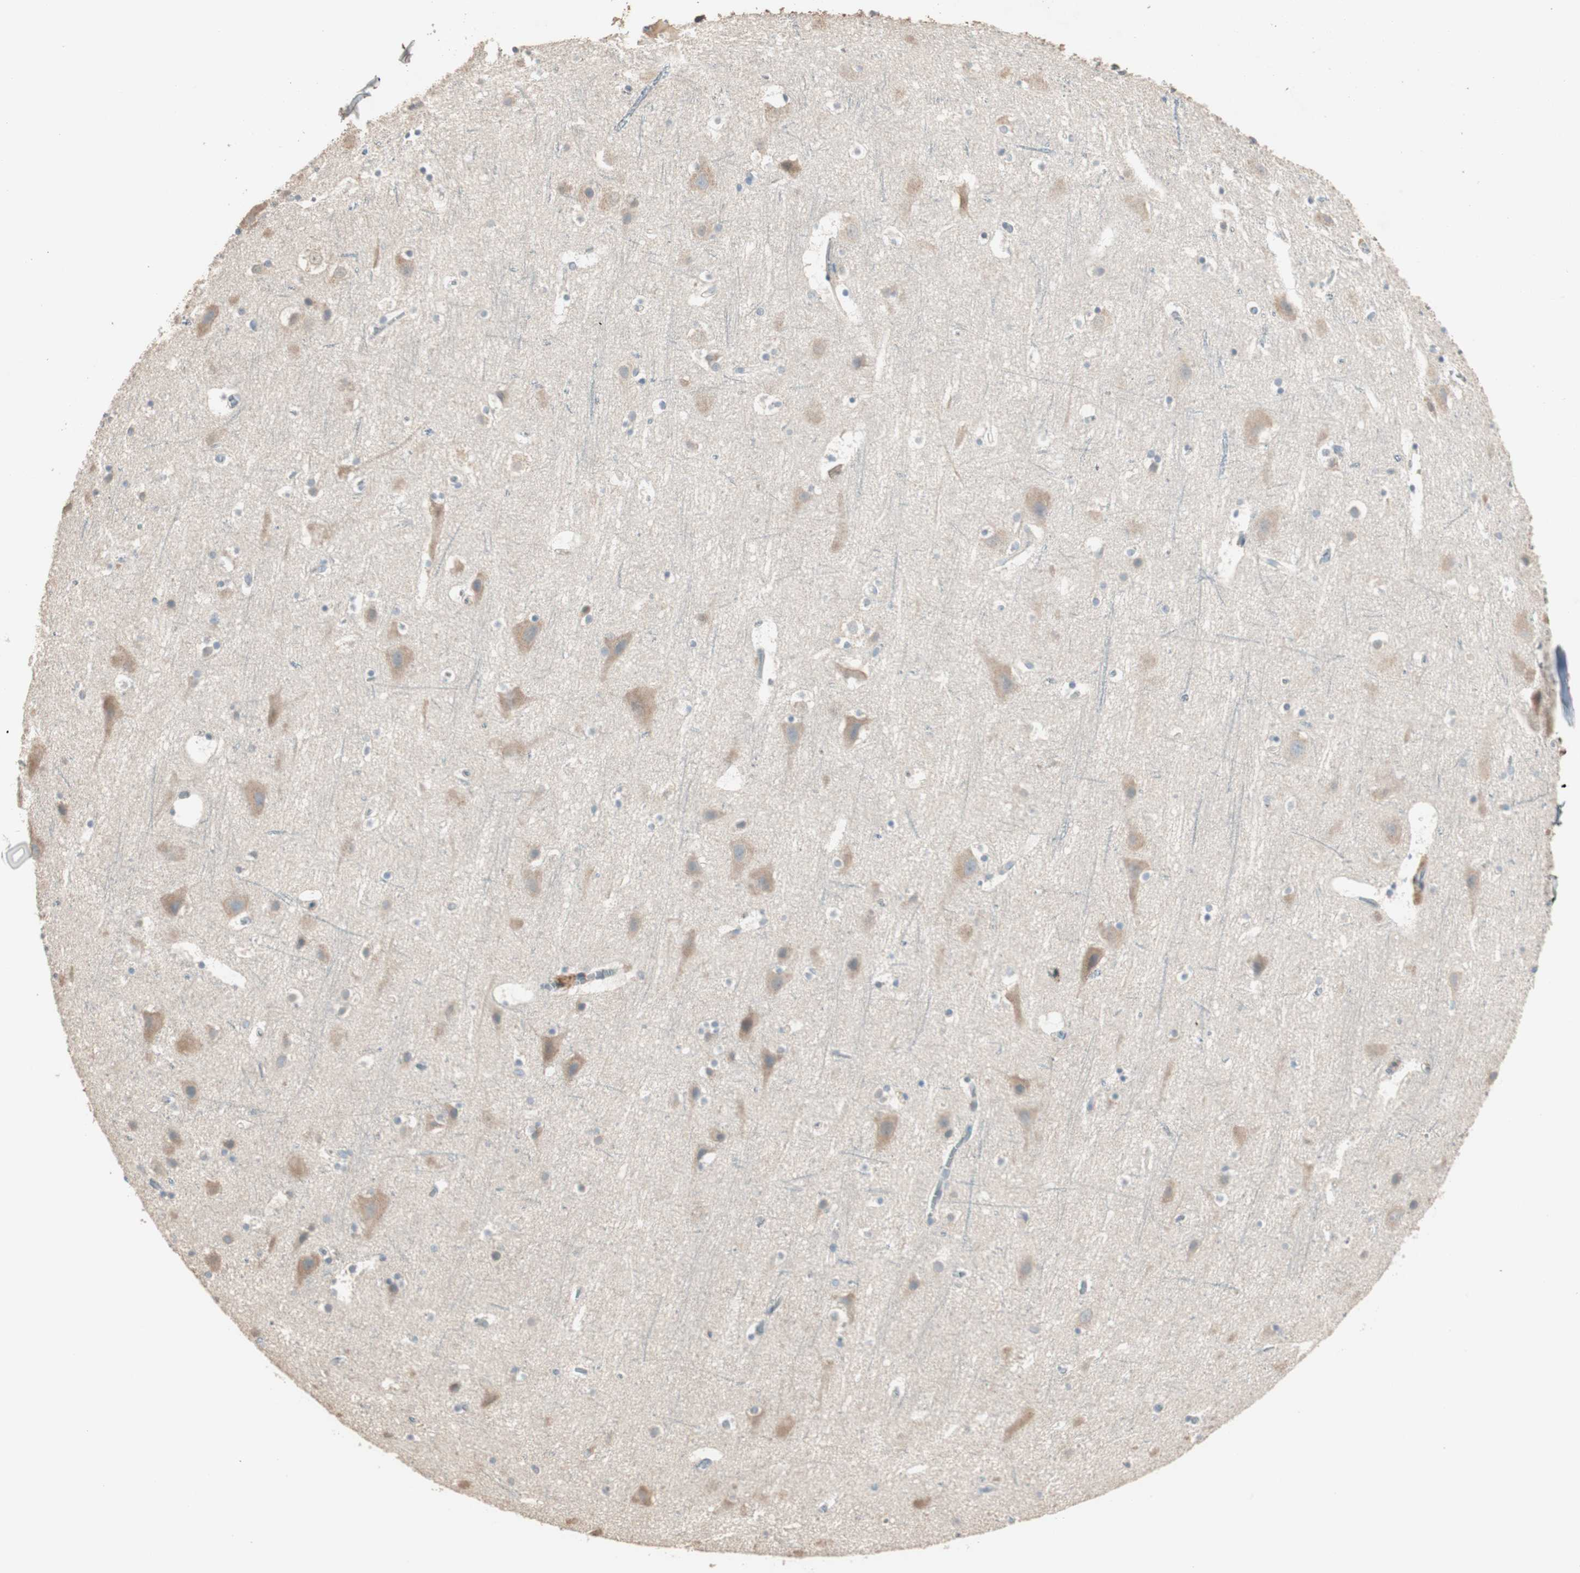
{"staining": {"intensity": "negative", "quantity": "none", "location": "none"}, "tissue": "cerebral cortex", "cell_type": "Endothelial cells", "image_type": "normal", "snomed": [{"axis": "morphology", "description": "Normal tissue, NOS"}, {"axis": "topography", "description": "Cerebral cortex"}], "caption": "Immunohistochemical staining of unremarkable cerebral cortex demonstrates no significant expression in endothelial cells.", "gene": "RARRES1", "patient": {"sex": "male", "age": 45}}